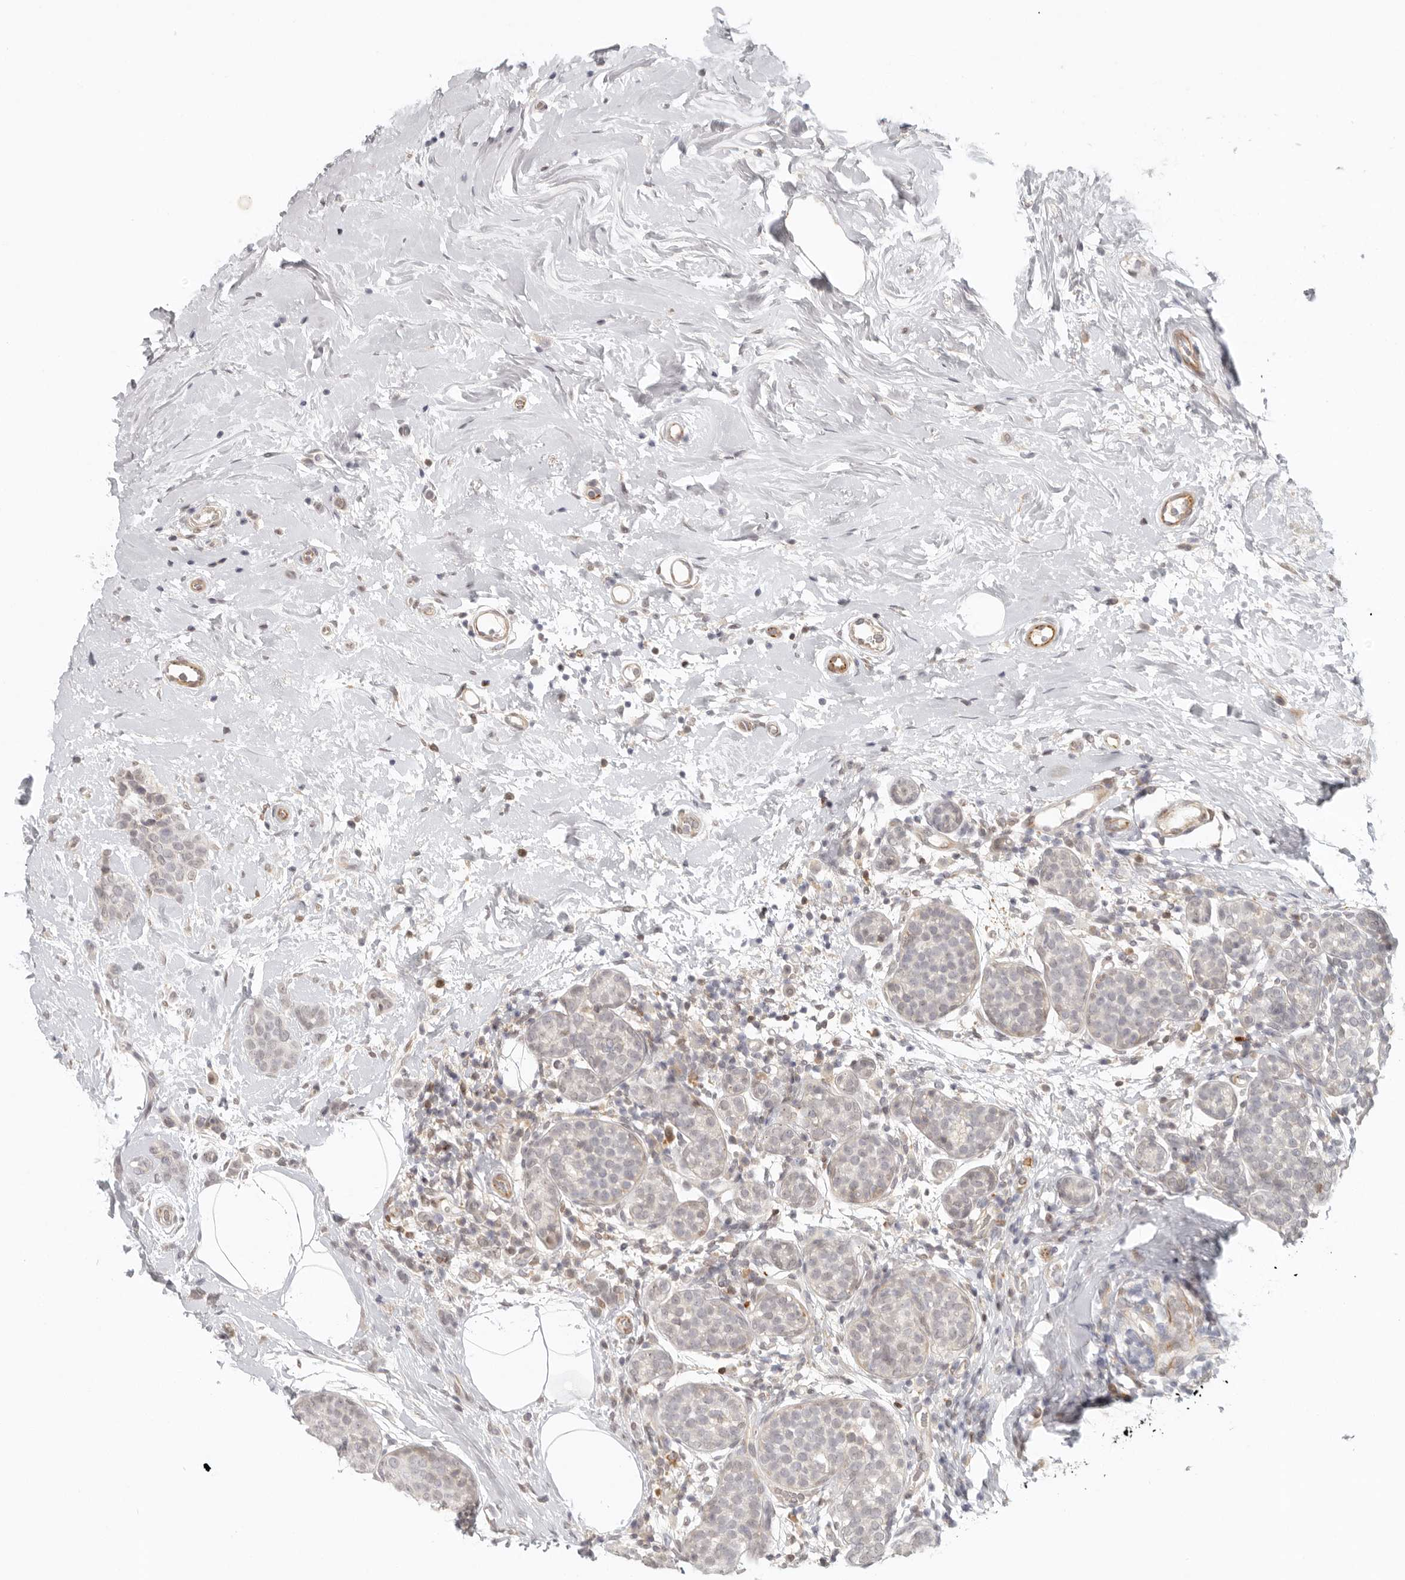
{"staining": {"intensity": "negative", "quantity": "none", "location": "none"}, "tissue": "breast cancer", "cell_type": "Tumor cells", "image_type": "cancer", "snomed": [{"axis": "morphology", "description": "Lobular carcinoma, in situ"}, {"axis": "morphology", "description": "Lobular carcinoma"}, {"axis": "topography", "description": "Breast"}], "caption": "Protein analysis of breast cancer shows no significant expression in tumor cells.", "gene": "AHDC1", "patient": {"sex": "female", "age": 41}}